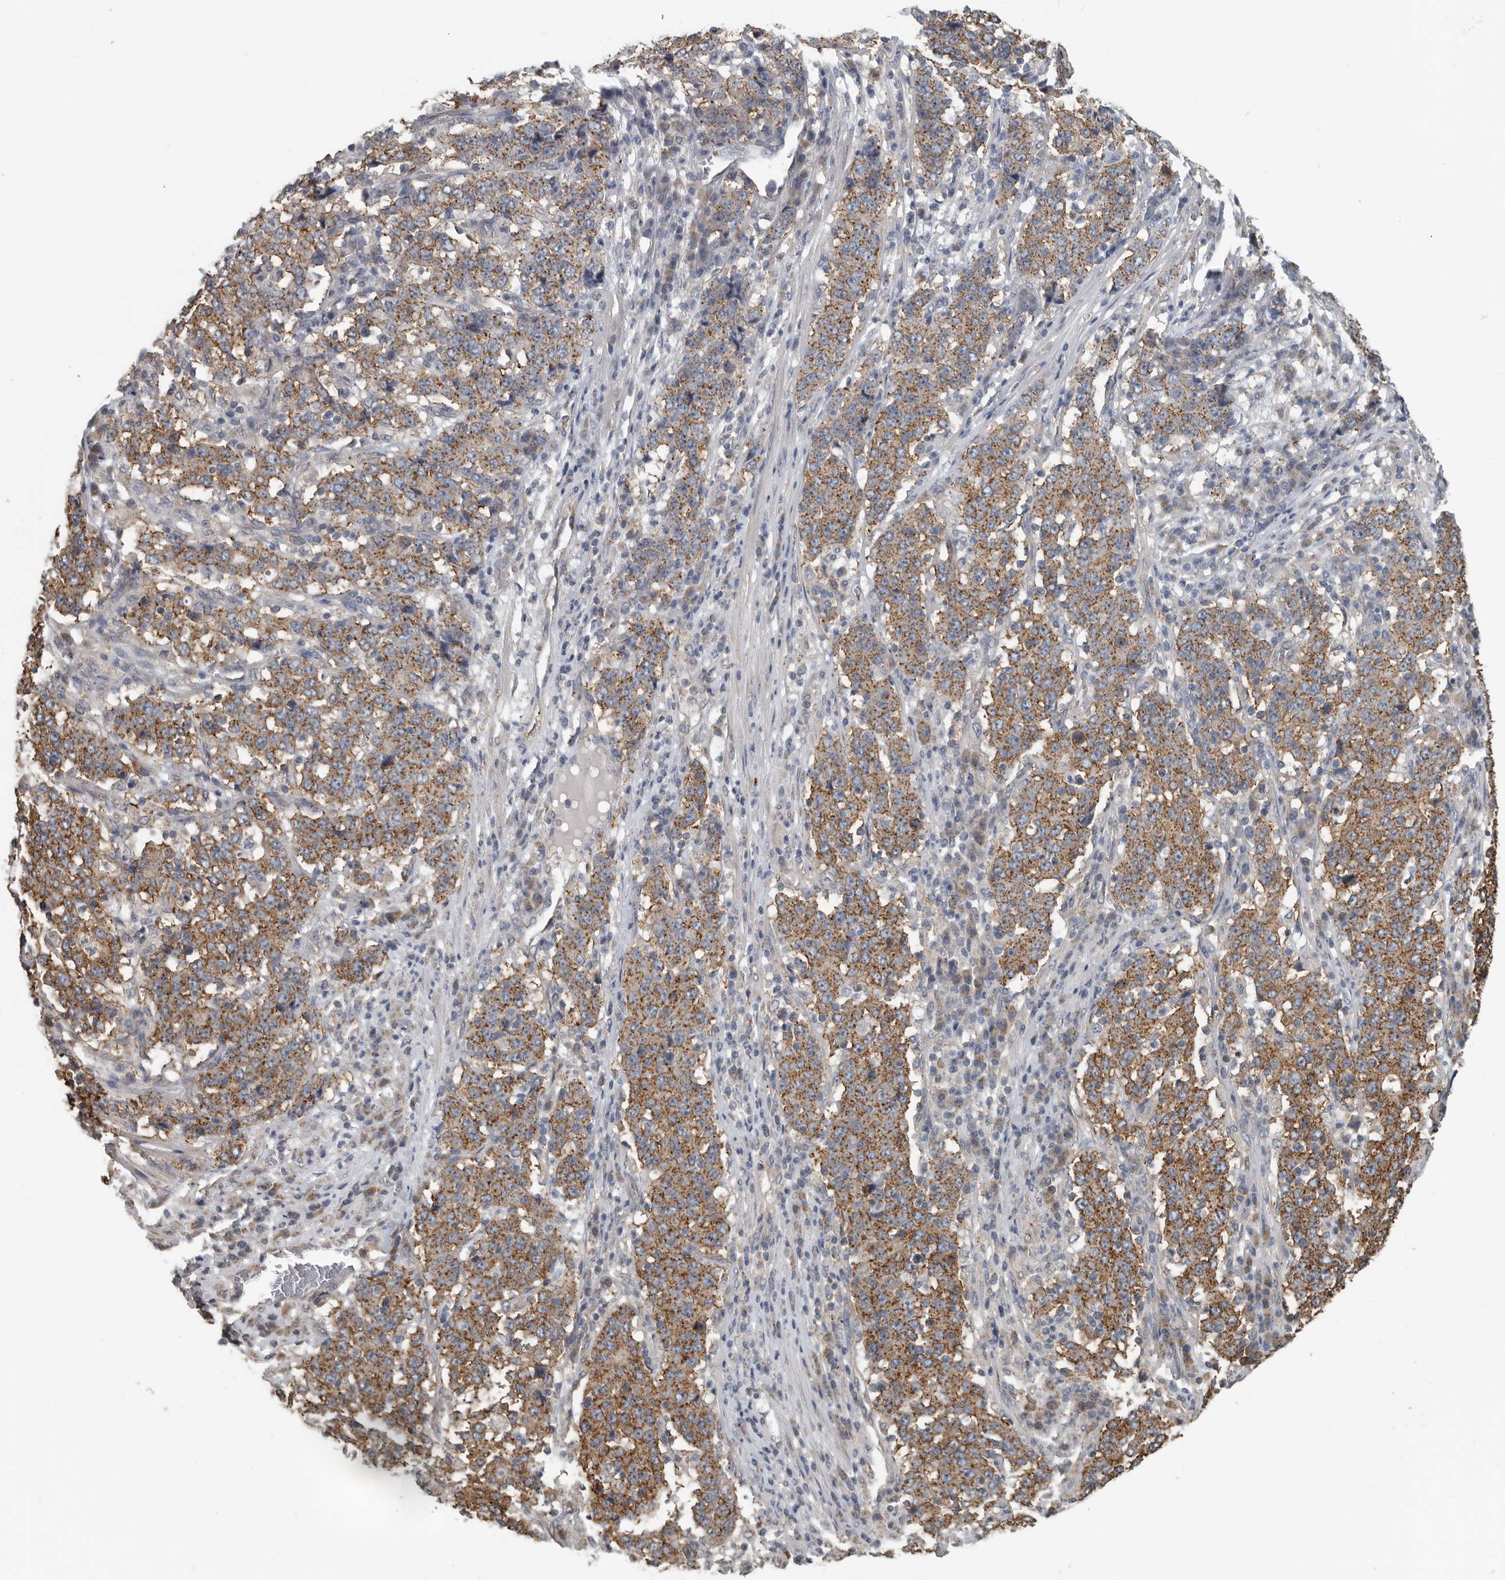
{"staining": {"intensity": "moderate", "quantity": ">75%", "location": "cytoplasmic/membranous"}, "tissue": "stomach cancer", "cell_type": "Tumor cells", "image_type": "cancer", "snomed": [{"axis": "morphology", "description": "Adenocarcinoma, NOS"}, {"axis": "topography", "description": "Stomach"}], "caption": "IHC histopathology image of adenocarcinoma (stomach) stained for a protein (brown), which shows medium levels of moderate cytoplasmic/membranous positivity in approximately >75% of tumor cells.", "gene": "AFAP1", "patient": {"sex": "male", "age": 59}}